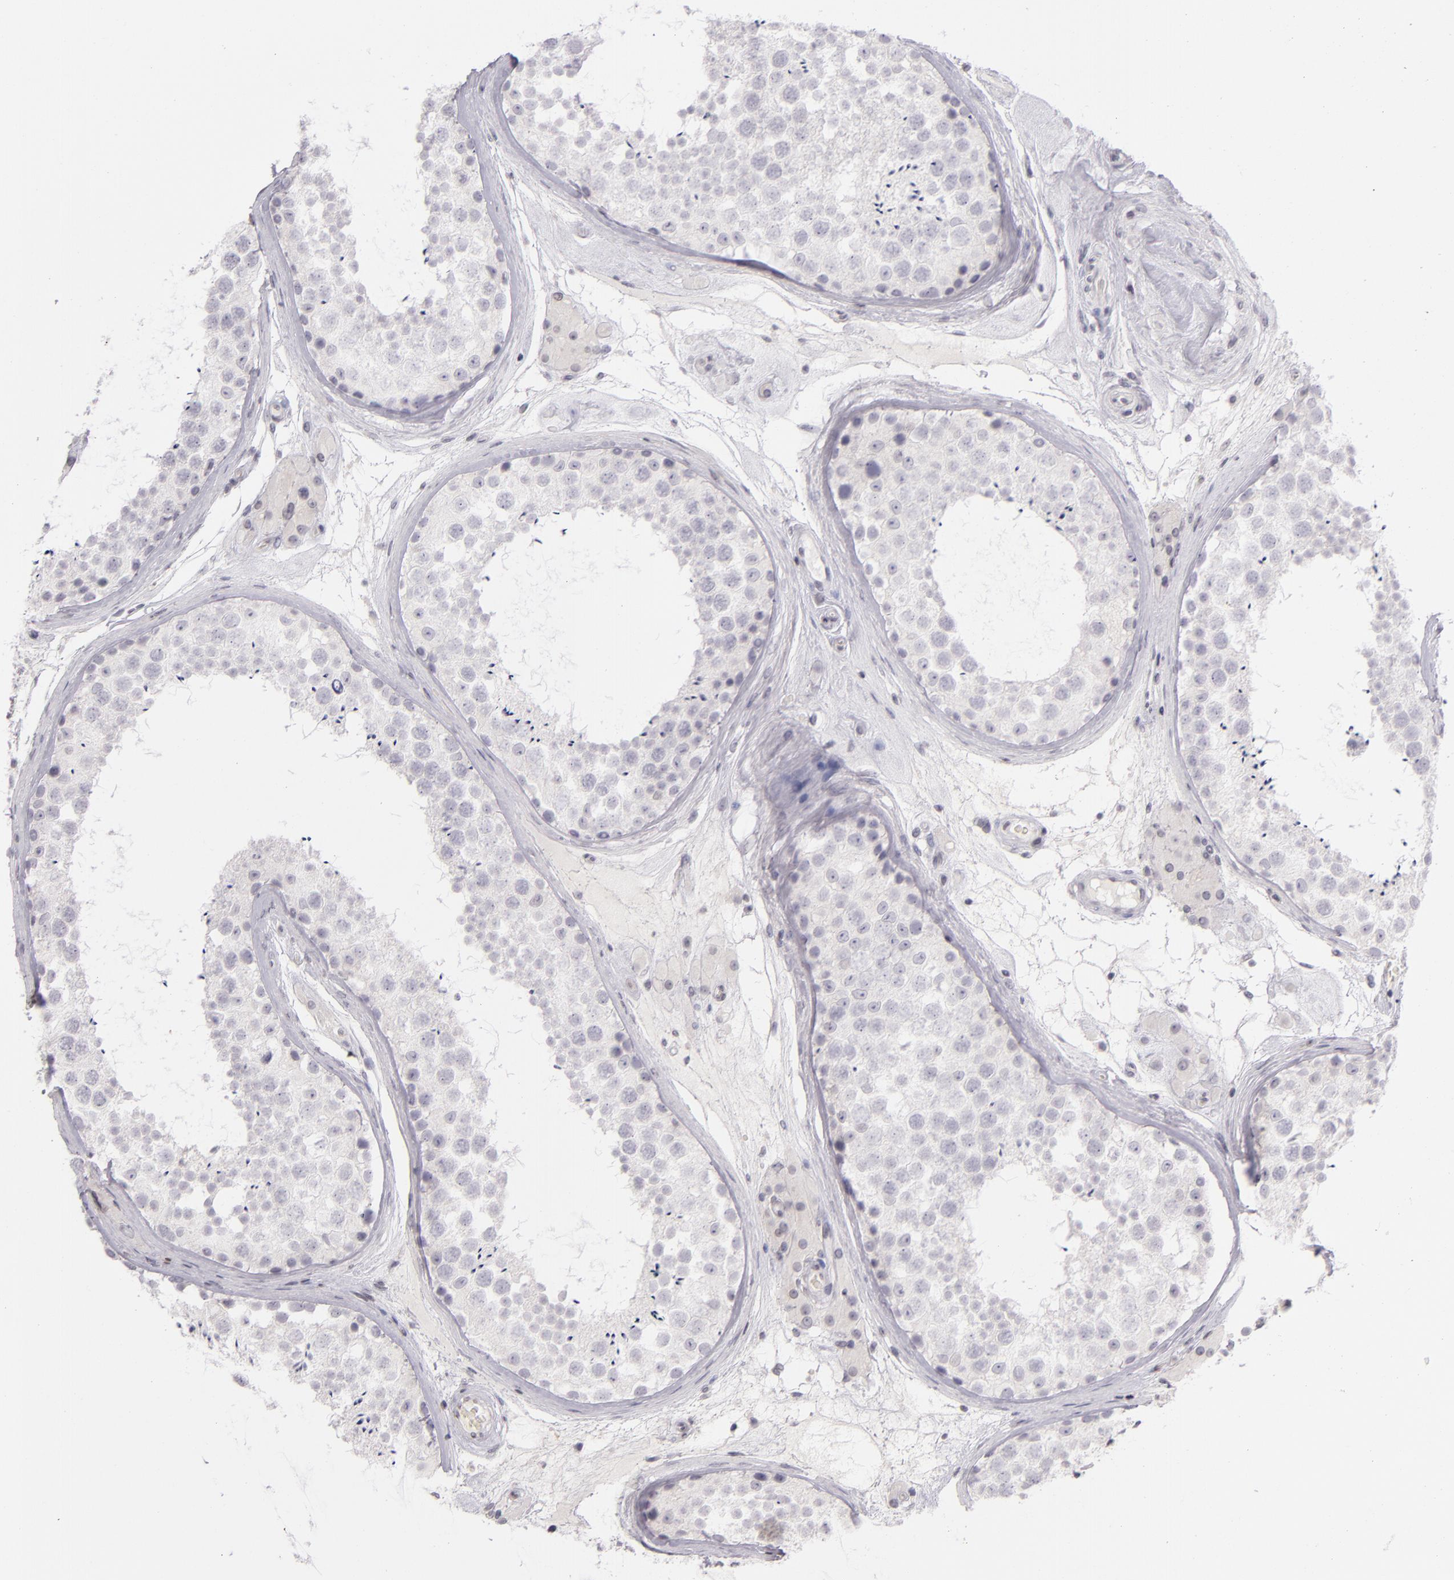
{"staining": {"intensity": "negative", "quantity": "none", "location": "none"}, "tissue": "testis", "cell_type": "Cells in seminiferous ducts", "image_type": "normal", "snomed": [{"axis": "morphology", "description": "Normal tissue, NOS"}, {"axis": "topography", "description": "Testis"}], "caption": "This is an IHC micrograph of unremarkable testis. There is no staining in cells in seminiferous ducts.", "gene": "CD40", "patient": {"sex": "male", "age": 46}}